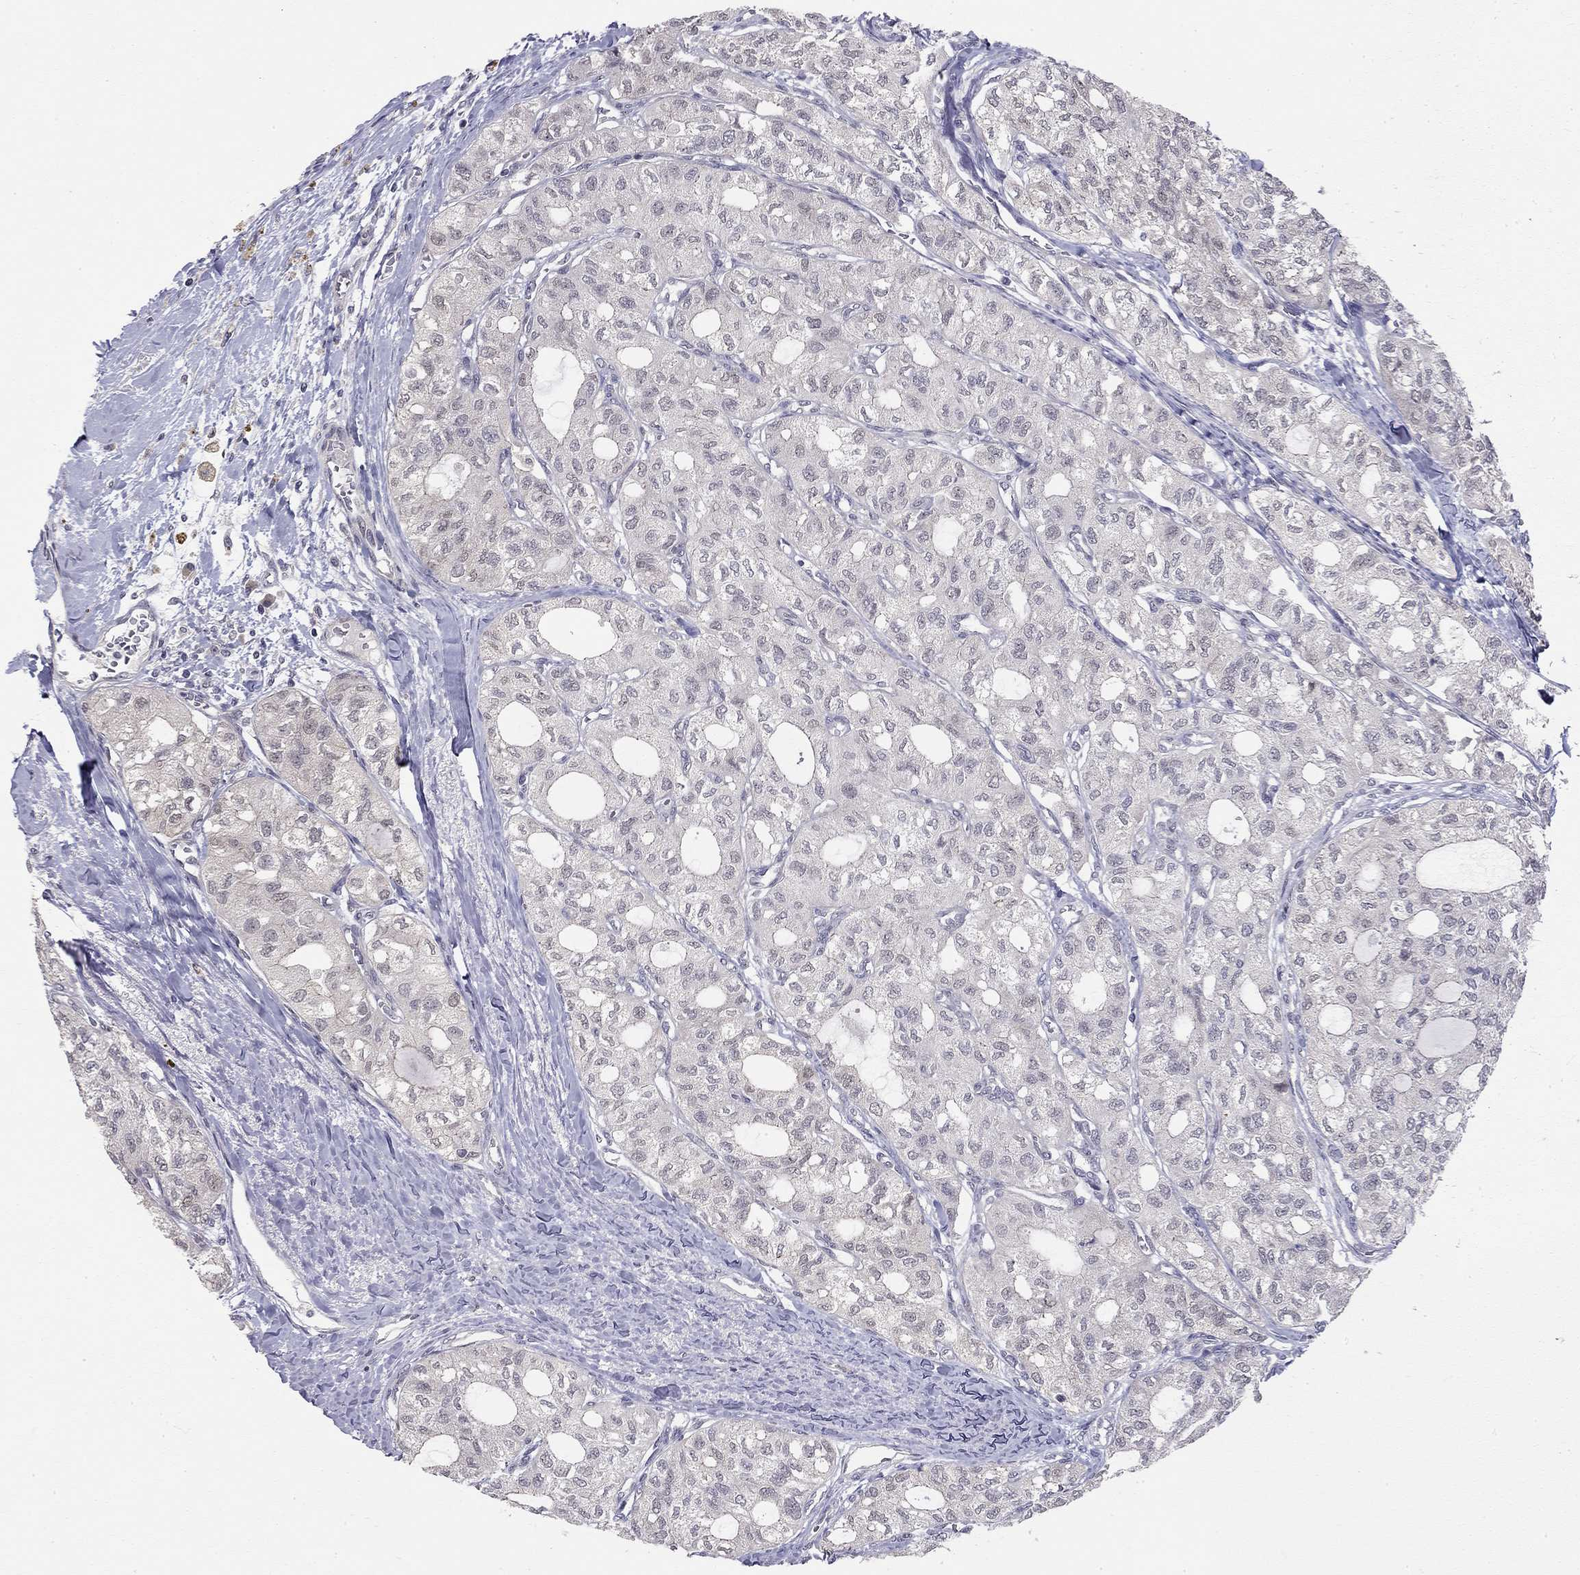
{"staining": {"intensity": "negative", "quantity": "none", "location": "none"}, "tissue": "thyroid cancer", "cell_type": "Tumor cells", "image_type": "cancer", "snomed": [{"axis": "morphology", "description": "Follicular adenoma carcinoma, NOS"}, {"axis": "topography", "description": "Thyroid gland"}], "caption": "An IHC histopathology image of thyroid cancer (follicular adenoma carcinoma) is shown. There is no staining in tumor cells of thyroid cancer (follicular adenoma carcinoma). Nuclei are stained in blue.", "gene": "STXBP6", "patient": {"sex": "male", "age": 75}}